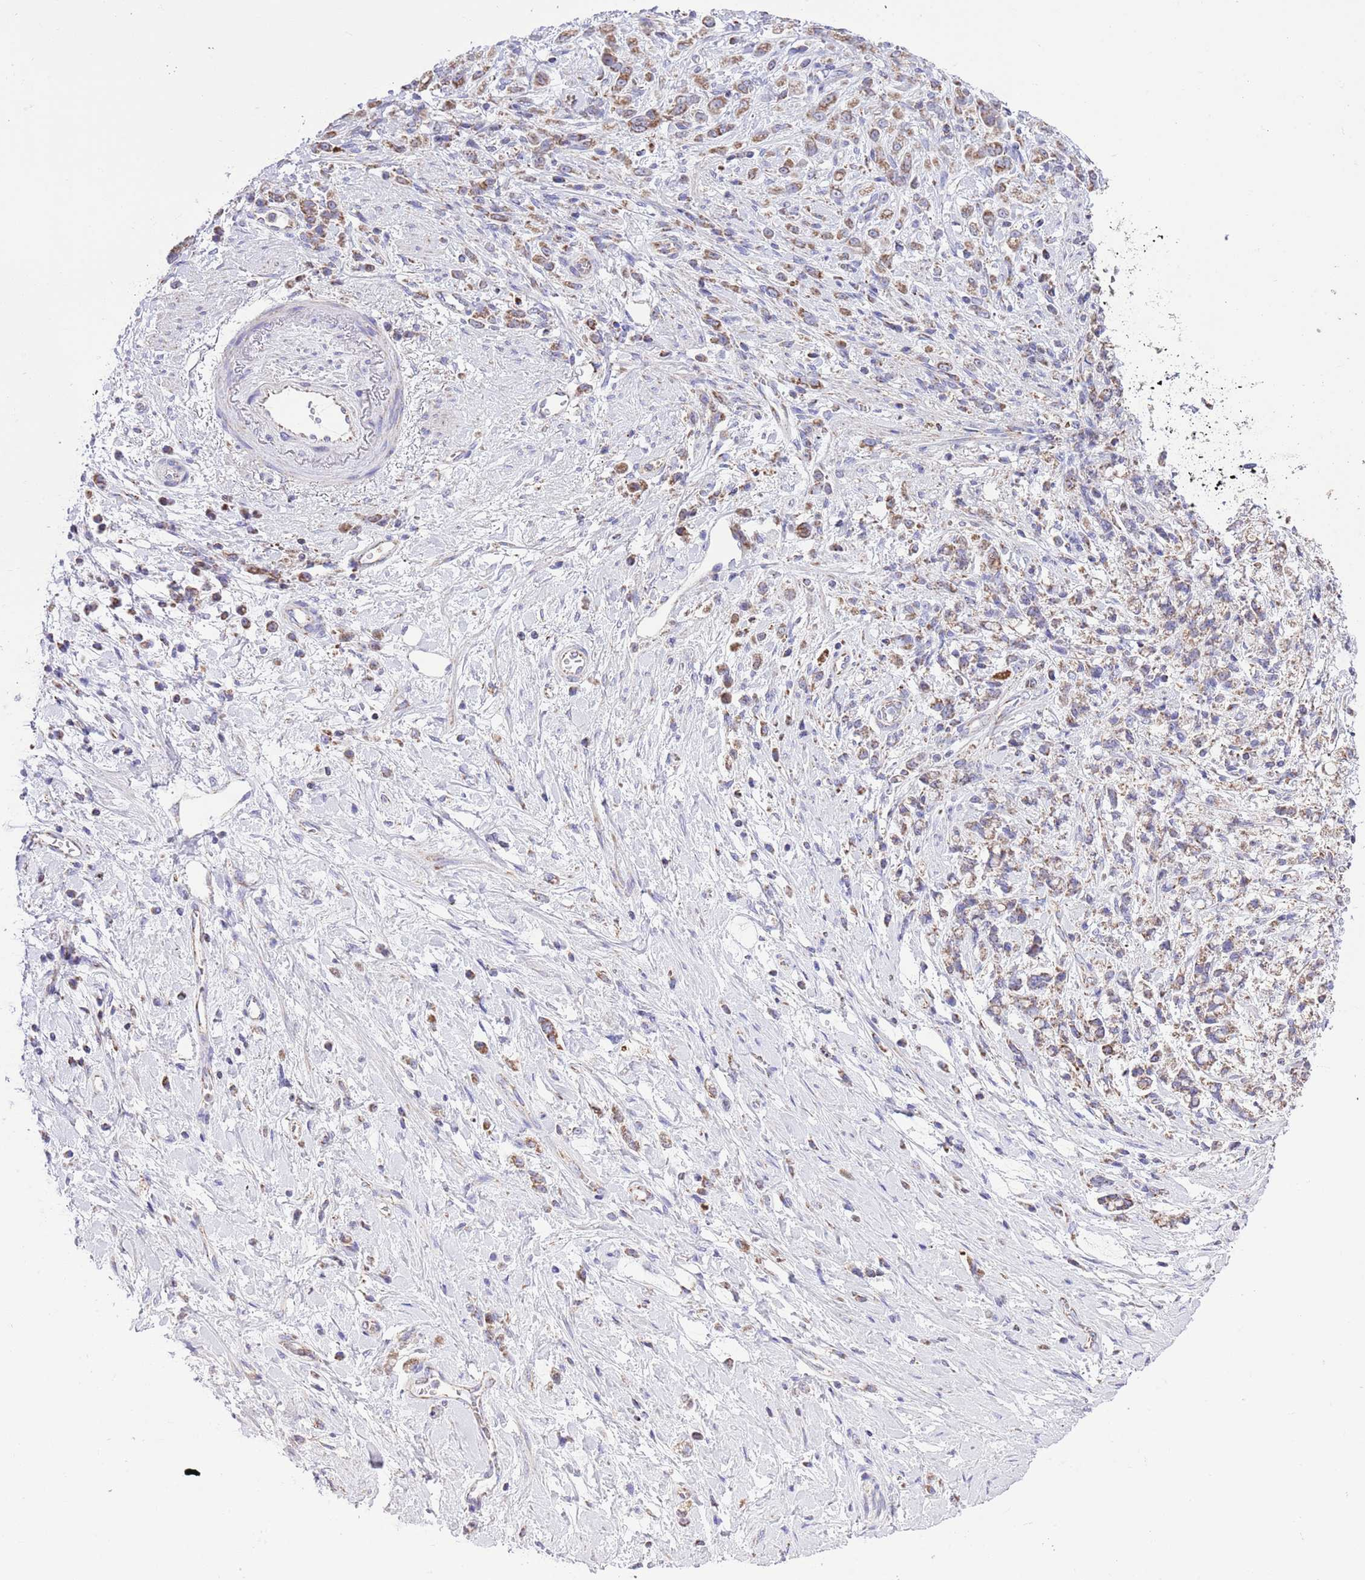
{"staining": {"intensity": "moderate", "quantity": ">75%", "location": "cytoplasmic/membranous"}, "tissue": "stomach cancer", "cell_type": "Tumor cells", "image_type": "cancer", "snomed": [{"axis": "morphology", "description": "Adenocarcinoma, NOS"}, {"axis": "topography", "description": "Stomach"}], "caption": "Brown immunohistochemical staining in stomach cancer exhibits moderate cytoplasmic/membranous expression in approximately >75% of tumor cells.", "gene": "TEKTIP1", "patient": {"sex": "female", "age": 60}}